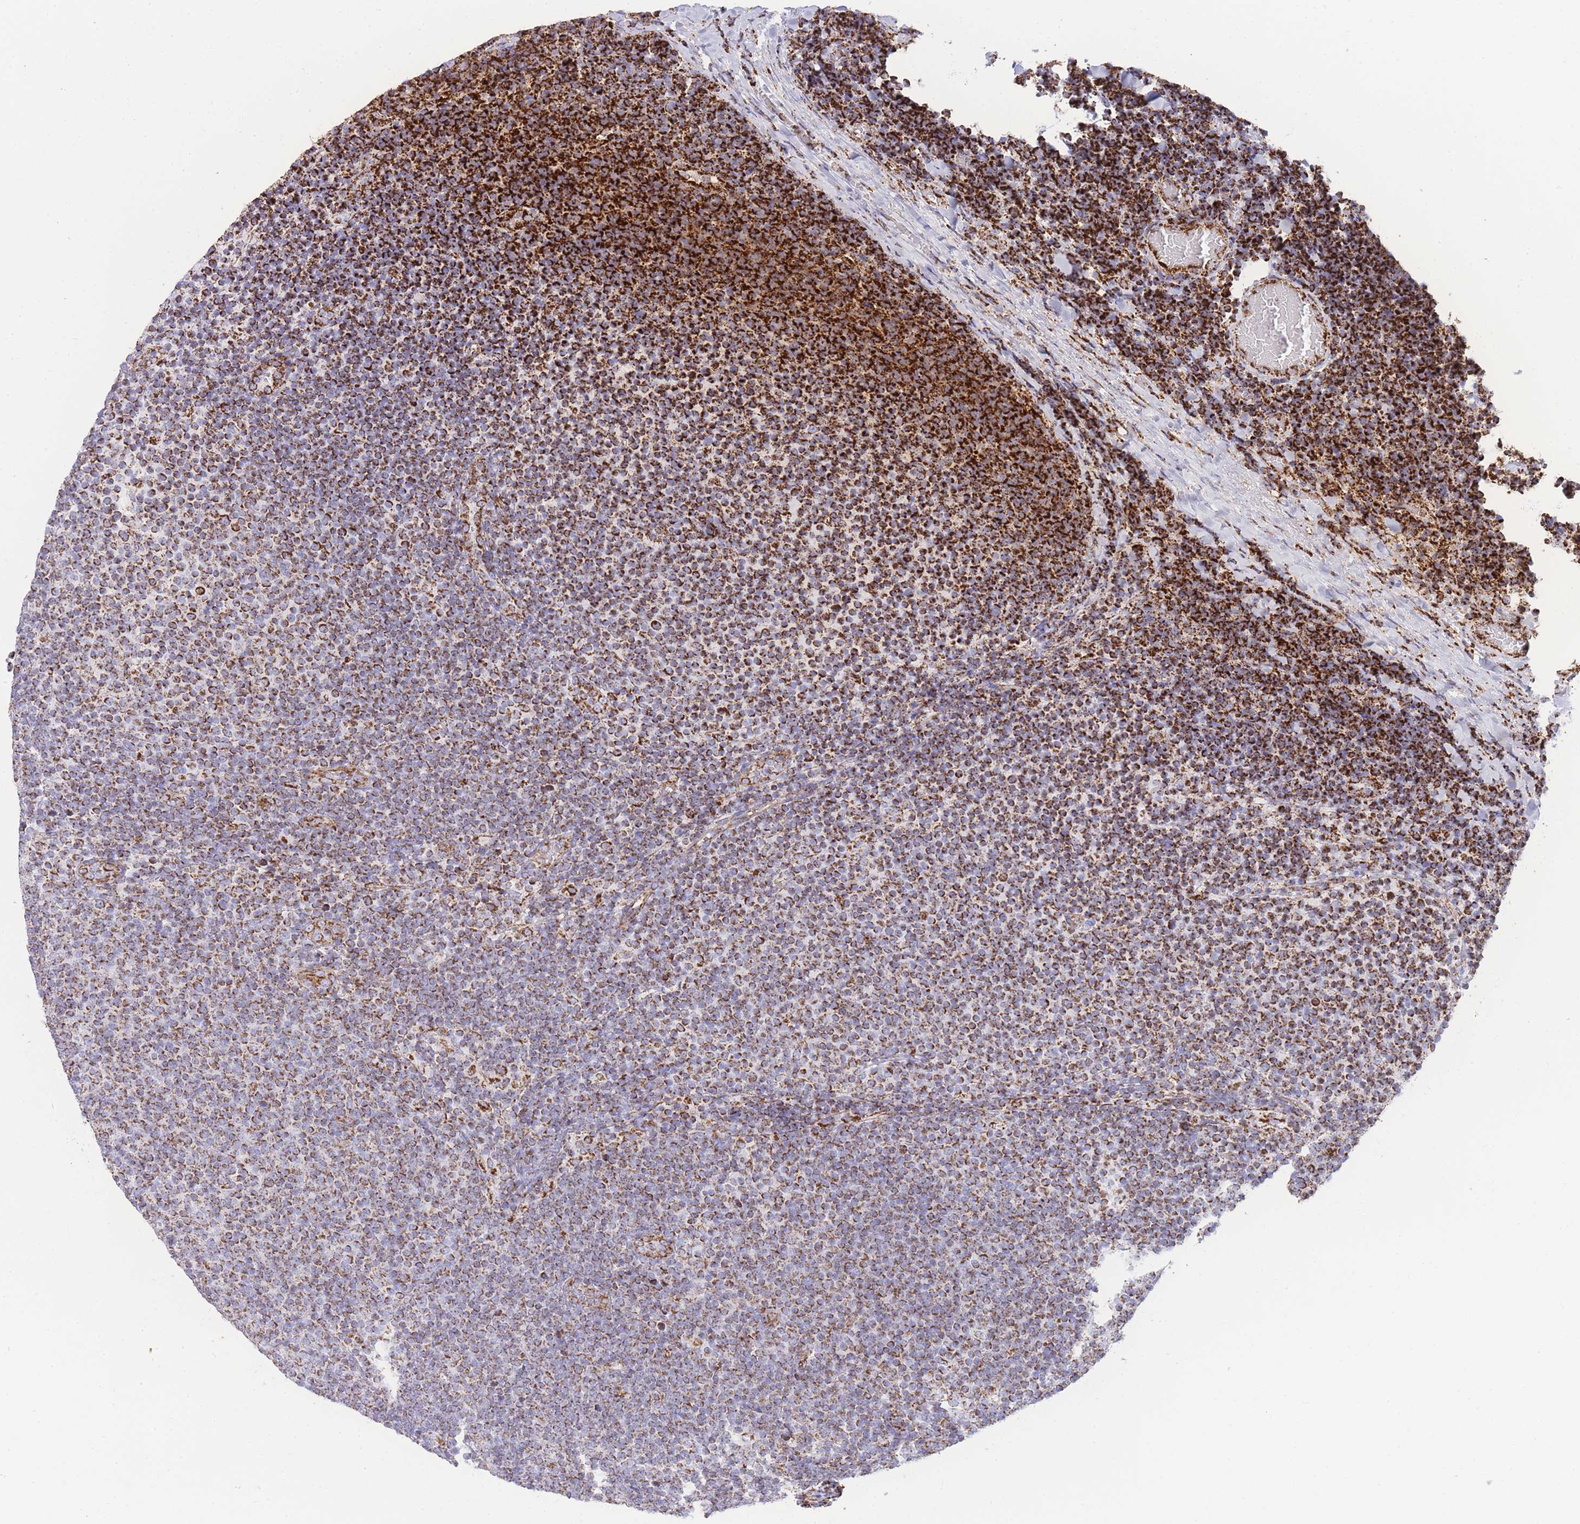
{"staining": {"intensity": "strong", "quantity": ">75%", "location": "cytoplasmic/membranous"}, "tissue": "lymphoma", "cell_type": "Tumor cells", "image_type": "cancer", "snomed": [{"axis": "morphology", "description": "Malignant lymphoma, non-Hodgkin's type, Low grade"}, {"axis": "topography", "description": "Lymph node"}], "caption": "Lymphoma stained with a brown dye demonstrates strong cytoplasmic/membranous positive staining in about >75% of tumor cells.", "gene": "GSTM1", "patient": {"sex": "male", "age": 66}}